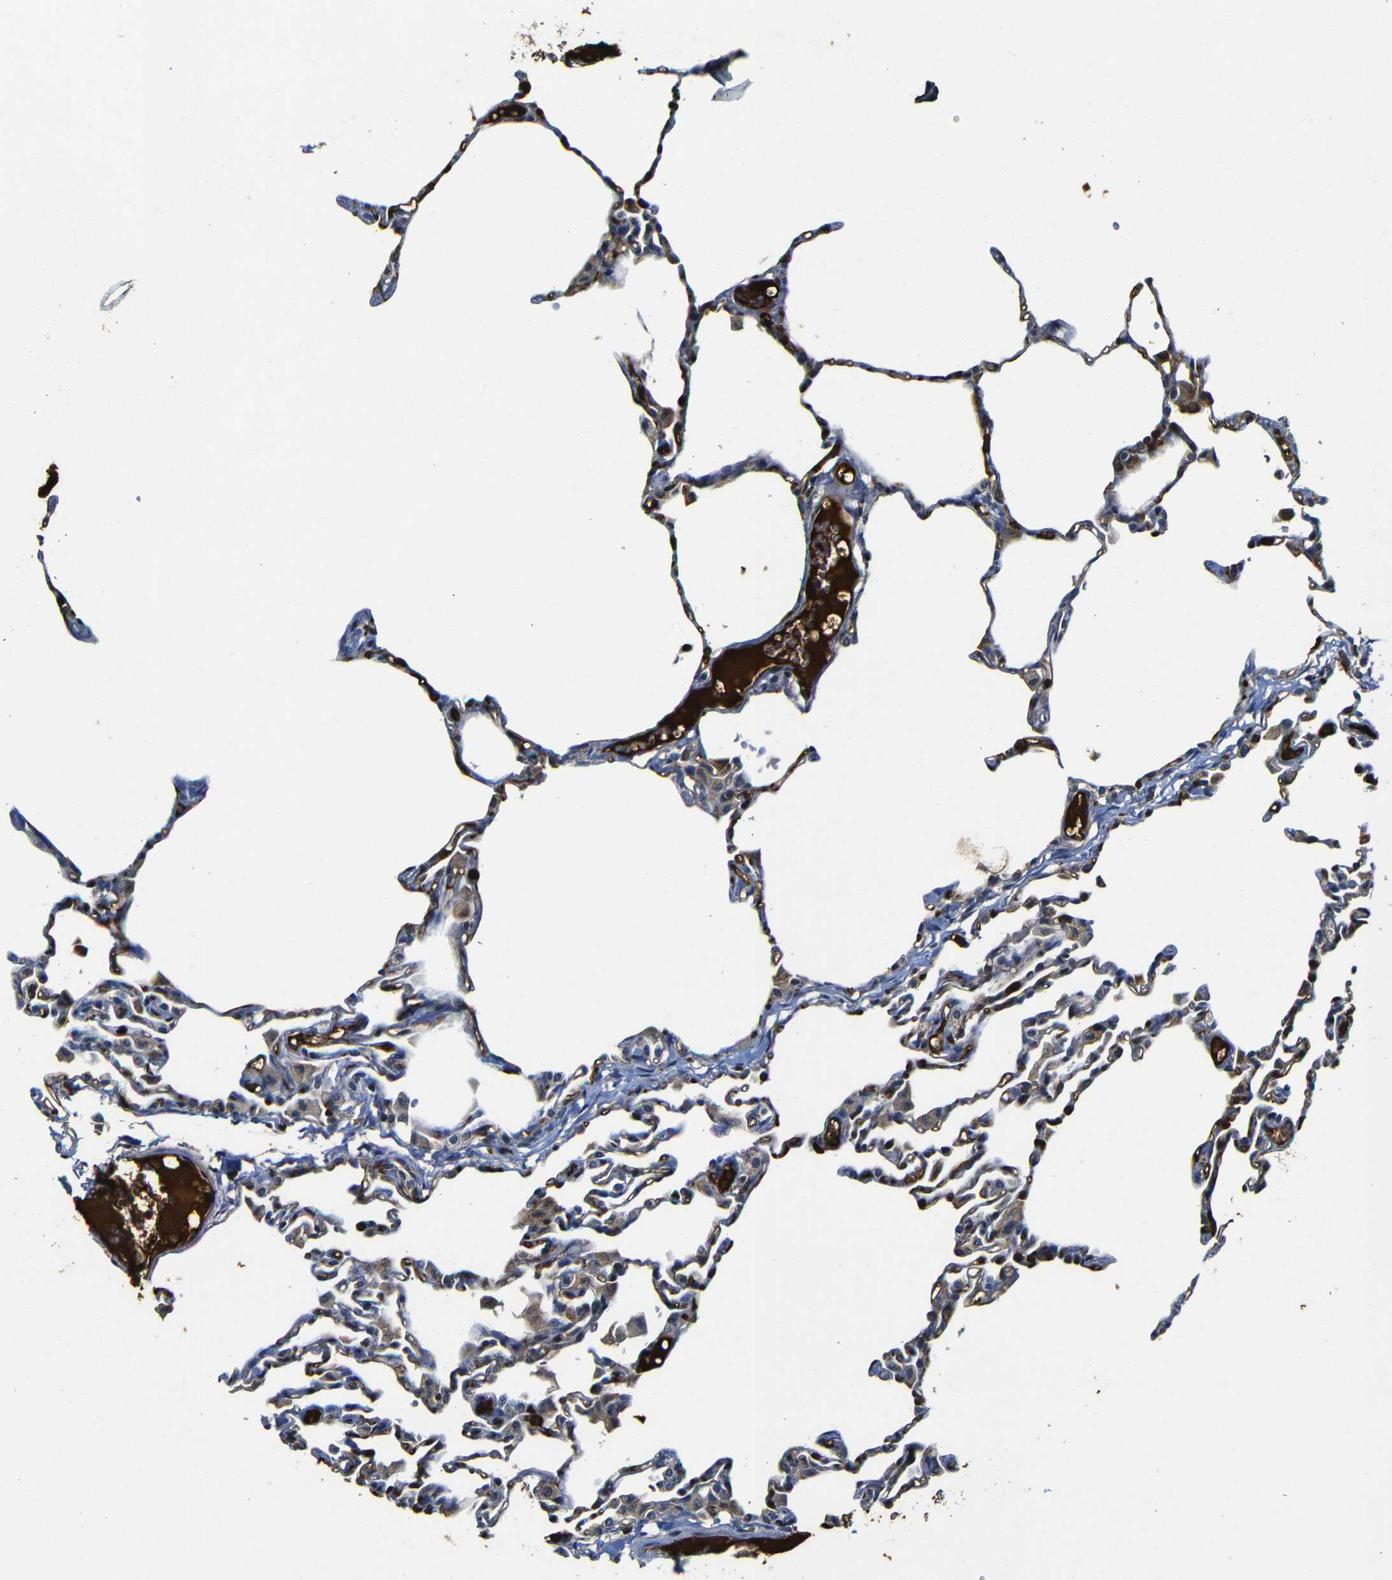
{"staining": {"intensity": "strong", "quantity": "25%-75%", "location": "nuclear"}, "tissue": "lung", "cell_type": "Alveolar cells", "image_type": "normal", "snomed": [{"axis": "morphology", "description": "Normal tissue, NOS"}, {"axis": "topography", "description": "Lung"}], "caption": "This micrograph exhibits immunohistochemistry (IHC) staining of unremarkable human lung, with high strong nuclear expression in approximately 25%-75% of alveolar cells.", "gene": "MYC", "patient": {"sex": "female", "age": 49}}